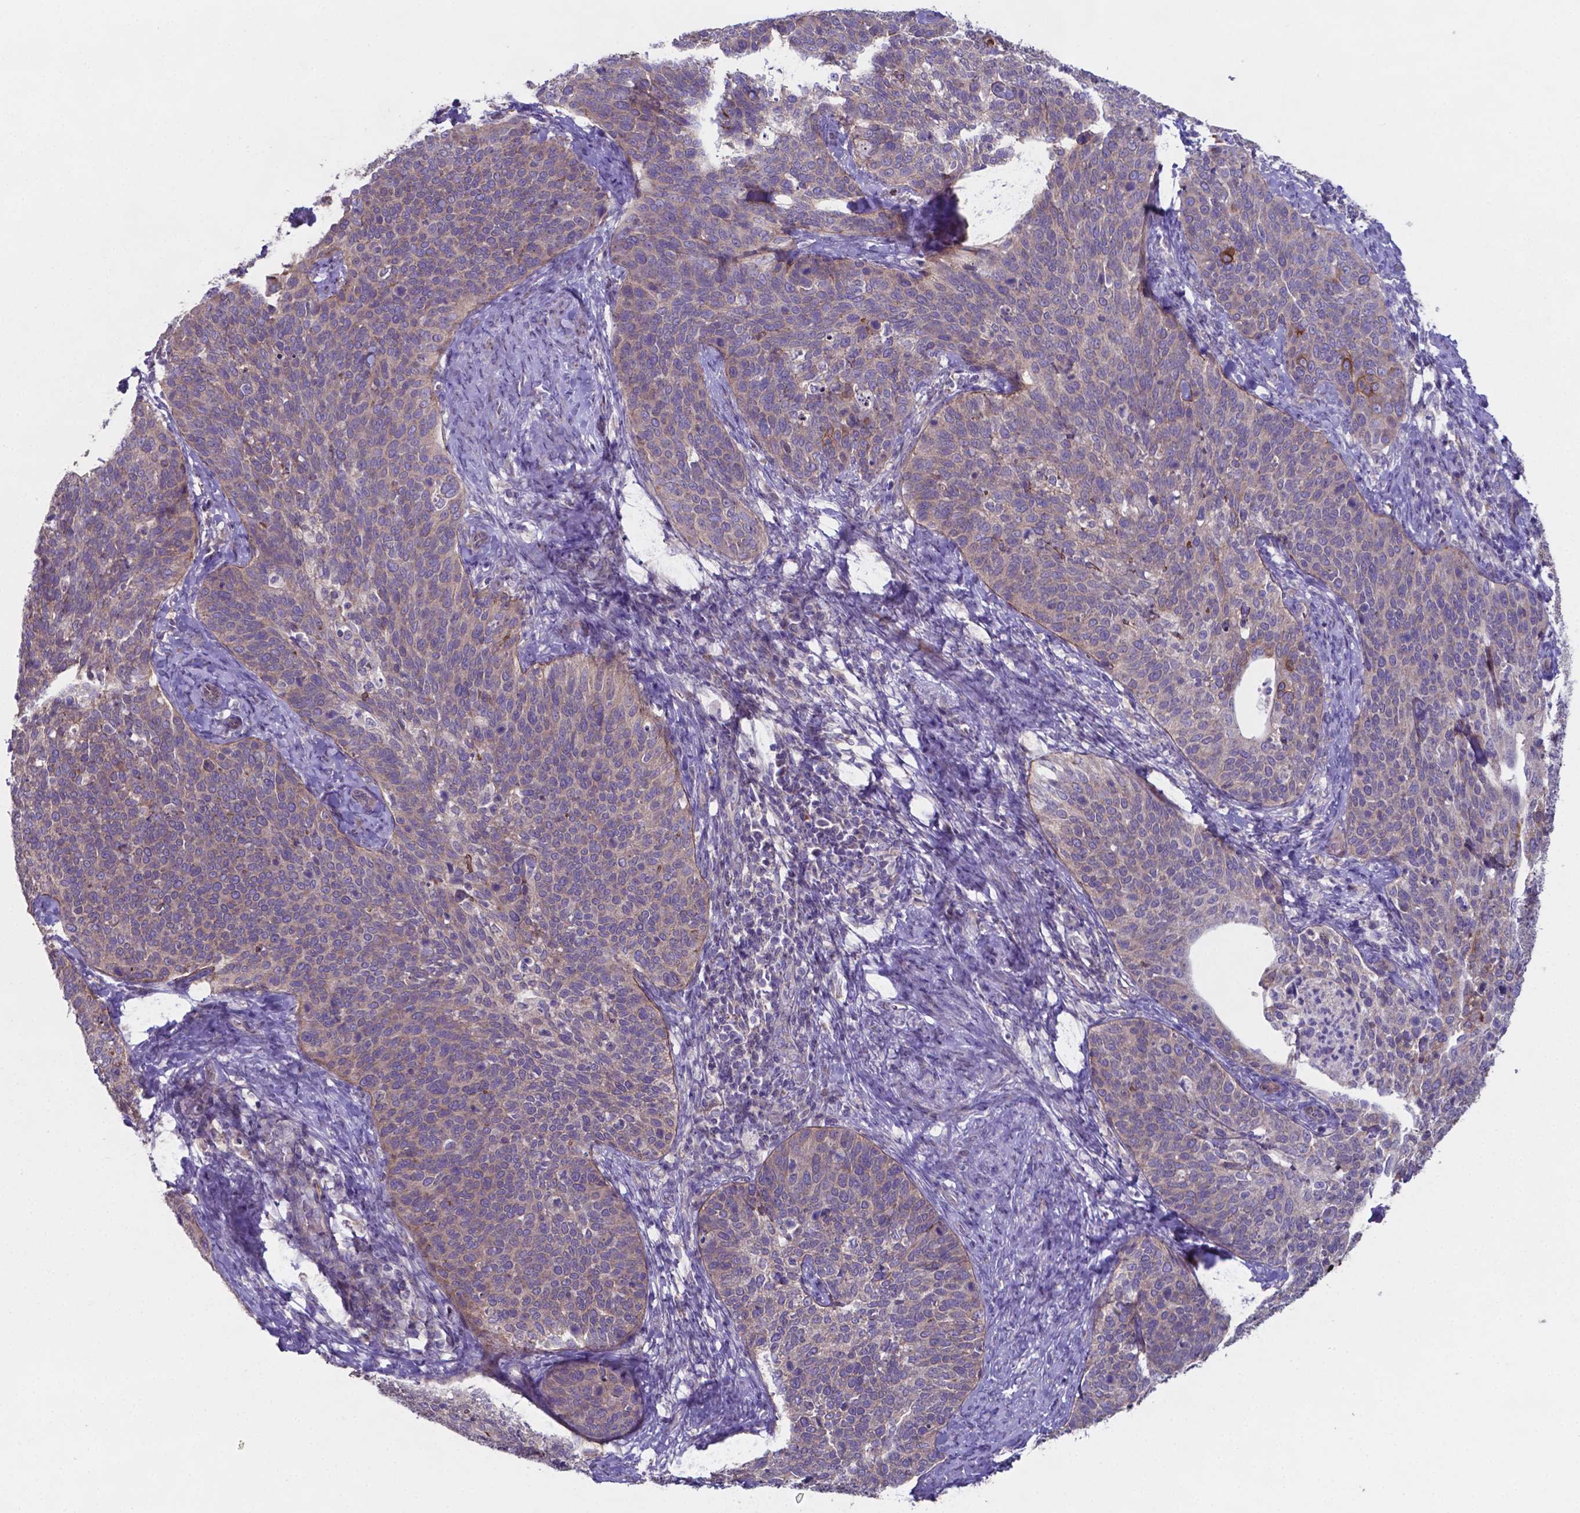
{"staining": {"intensity": "weak", "quantity": ">75%", "location": "cytoplasmic/membranous"}, "tissue": "cervical cancer", "cell_type": "Tumor cells", "image_type": "cancer", "snomed": [{"axis": "morphology", "description": "Squamous cell carcinoma, NOS"}, {"axis": "topography", "description": "Cervix"}], "caption": "Weak cytoplasmic/membranous protein expression is appreciated in about >75% of tumor cells in cervical cancer.", "gene": "TYRO3", "patient": {"sex": "female", "age": 69}}